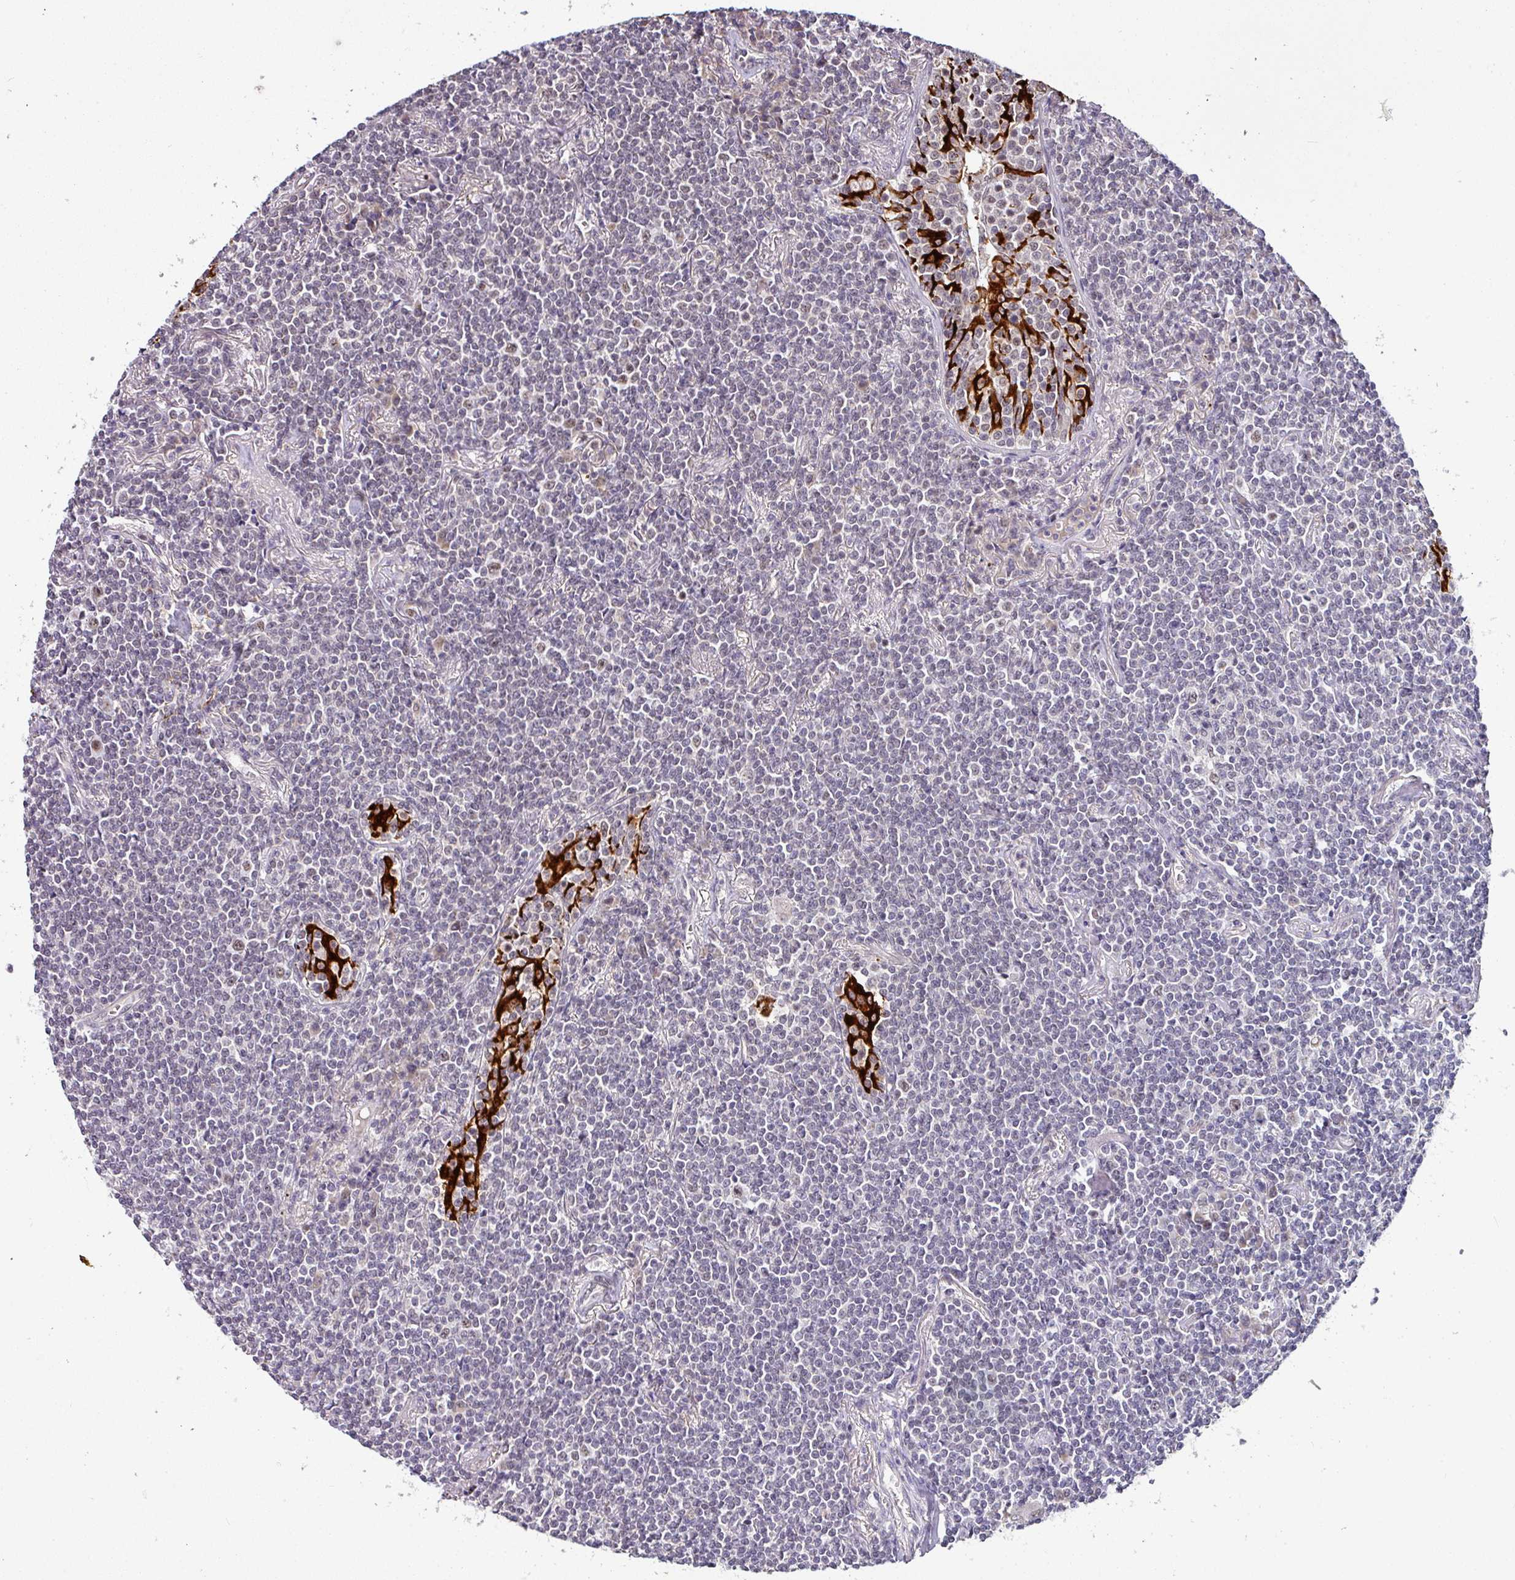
{"staining": {"intensity": "negative", "quantity": "none", "location": "none"}, "tissue": "lymphoma", "cell_type": "Tumor cells", "image_type": "cancer", "snomed": [{"axis": "morphology", "description": "Malignant lymphoma, non-Hodgkin's type, Low grade"}, {"axis": "topography", "description": "Lung"}], "caption": "IHC of human lymphoma reveals no positivity in tumor cells.", "gene": "NAPSA", "patient": {"sex": "female", "age": 71}}